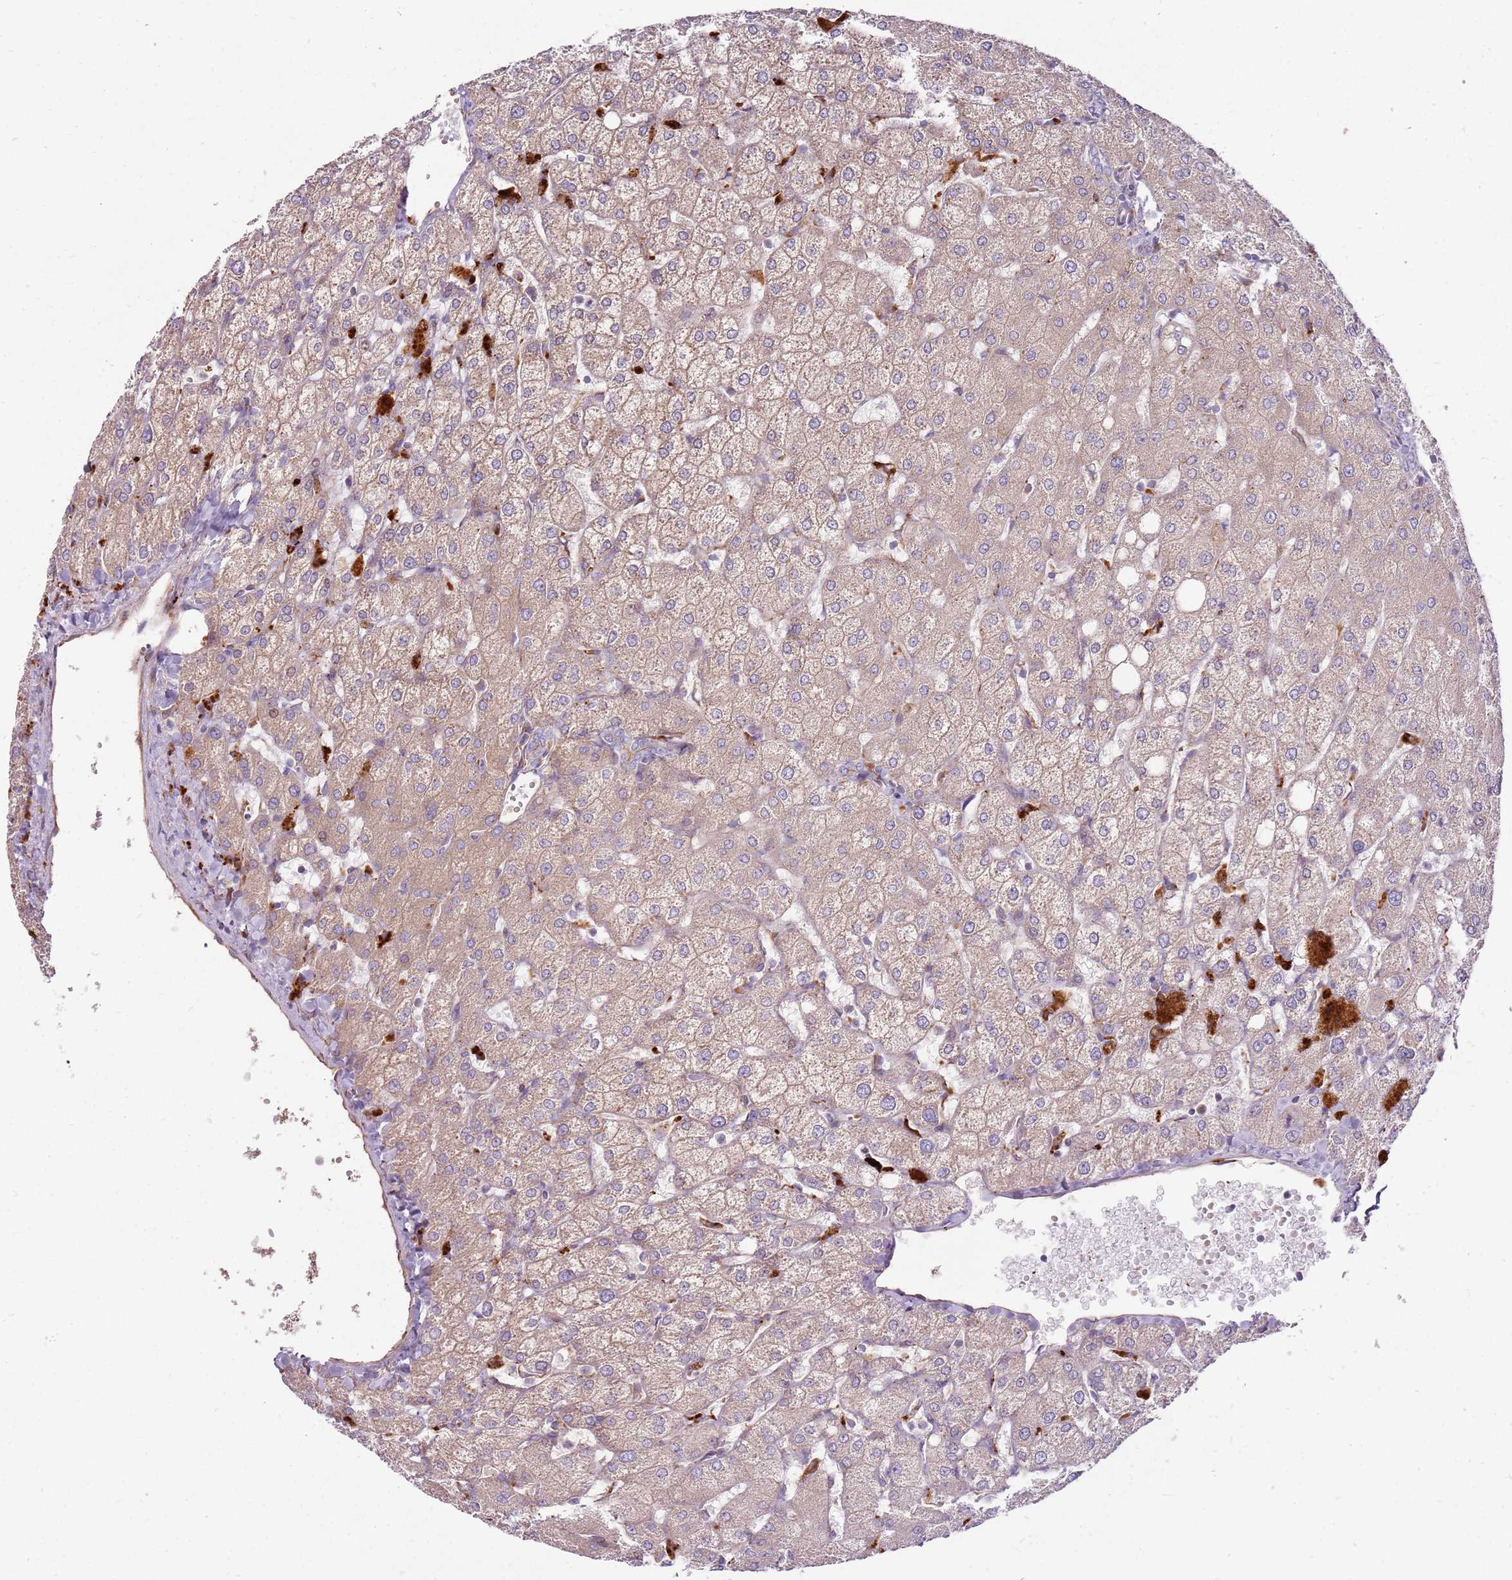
{"staining": {"intensity": "negative", "quantity": "none", "location": "none"}, "tissue": "liver", "cell_type": "Cholangiocytes", "image_type": "normal", "snomed": [{"axis": "morphology", "description": "Normal tissue, NOS"}, {"axis": "topography", "description": "Liver"}], "caption": "High power microscopy histopathology image of an IHC photomicrograph of normal liver, revealing no significant expression in cholangiocytes.", "gene": "EMC1", "patient": {"sex": "female", "age": 54}}